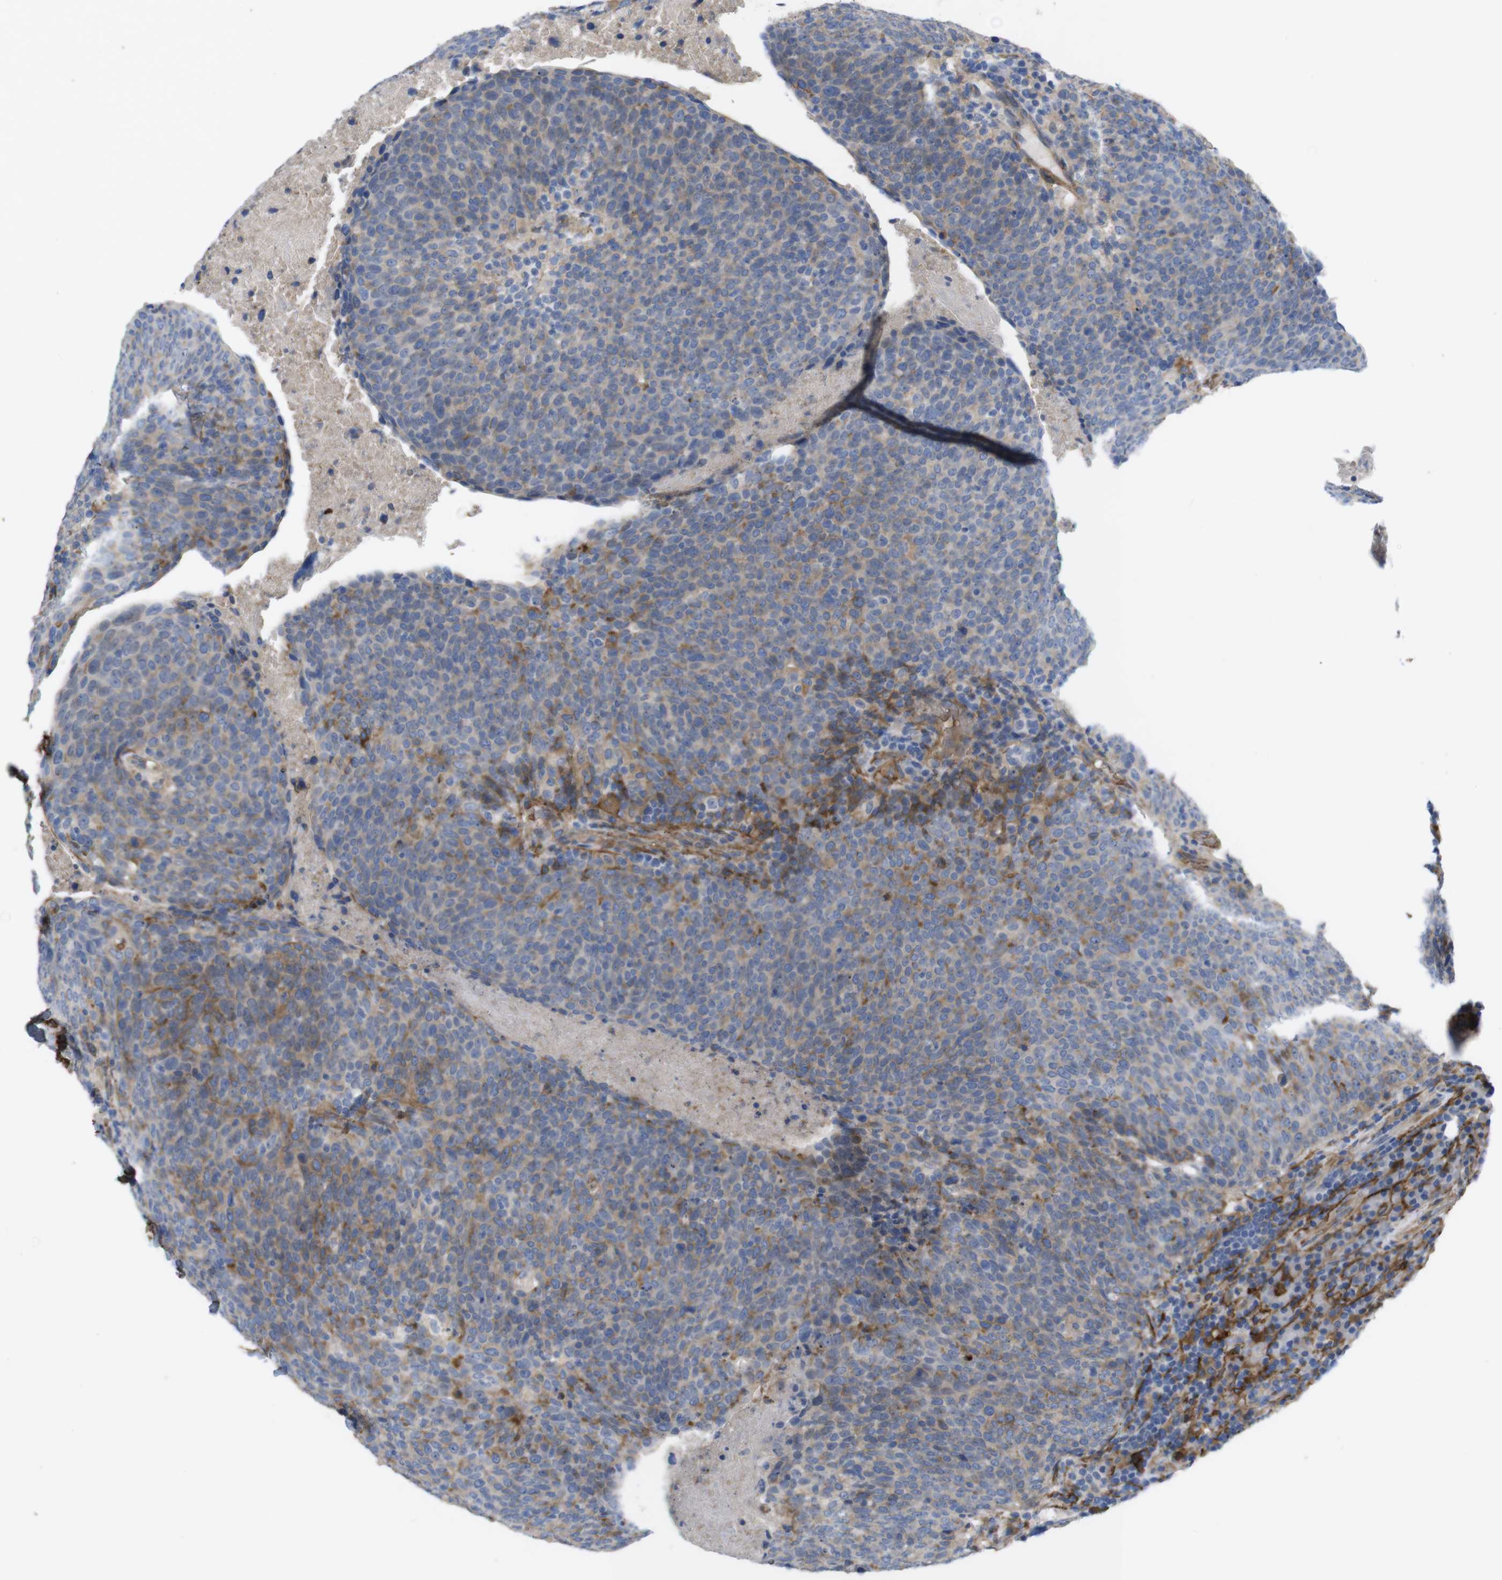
{"staining": {"intensity": "moderate", "quantity": "<25%", "location": "cytoplasmic/membranous"}, "tissue": "head and neck cancer", "cell_type": "Tumor cells", "image_type": "cancer", "snomed": [{"axis": "morphology", "description": "Squamous cell carcinoma, NOS"}, {"axis": "morphology", "description": "Squamous cell carcinoma, metastatic, NOS"}, {"axis": "topography", "description": "Lymph node"}, {"axis": "topography", "description": "Head-Neck"}], "caption": "IHC micrograph of human metastatic squamous cell carcinoma (head and neck) stained for a protein (brown), which displays low levels of moderate cytoplasmic/membranous staining in approximately <25% of tumor cells.", "gene": "CYBRD1", "patient": {"sex": "male", "age": 62}}